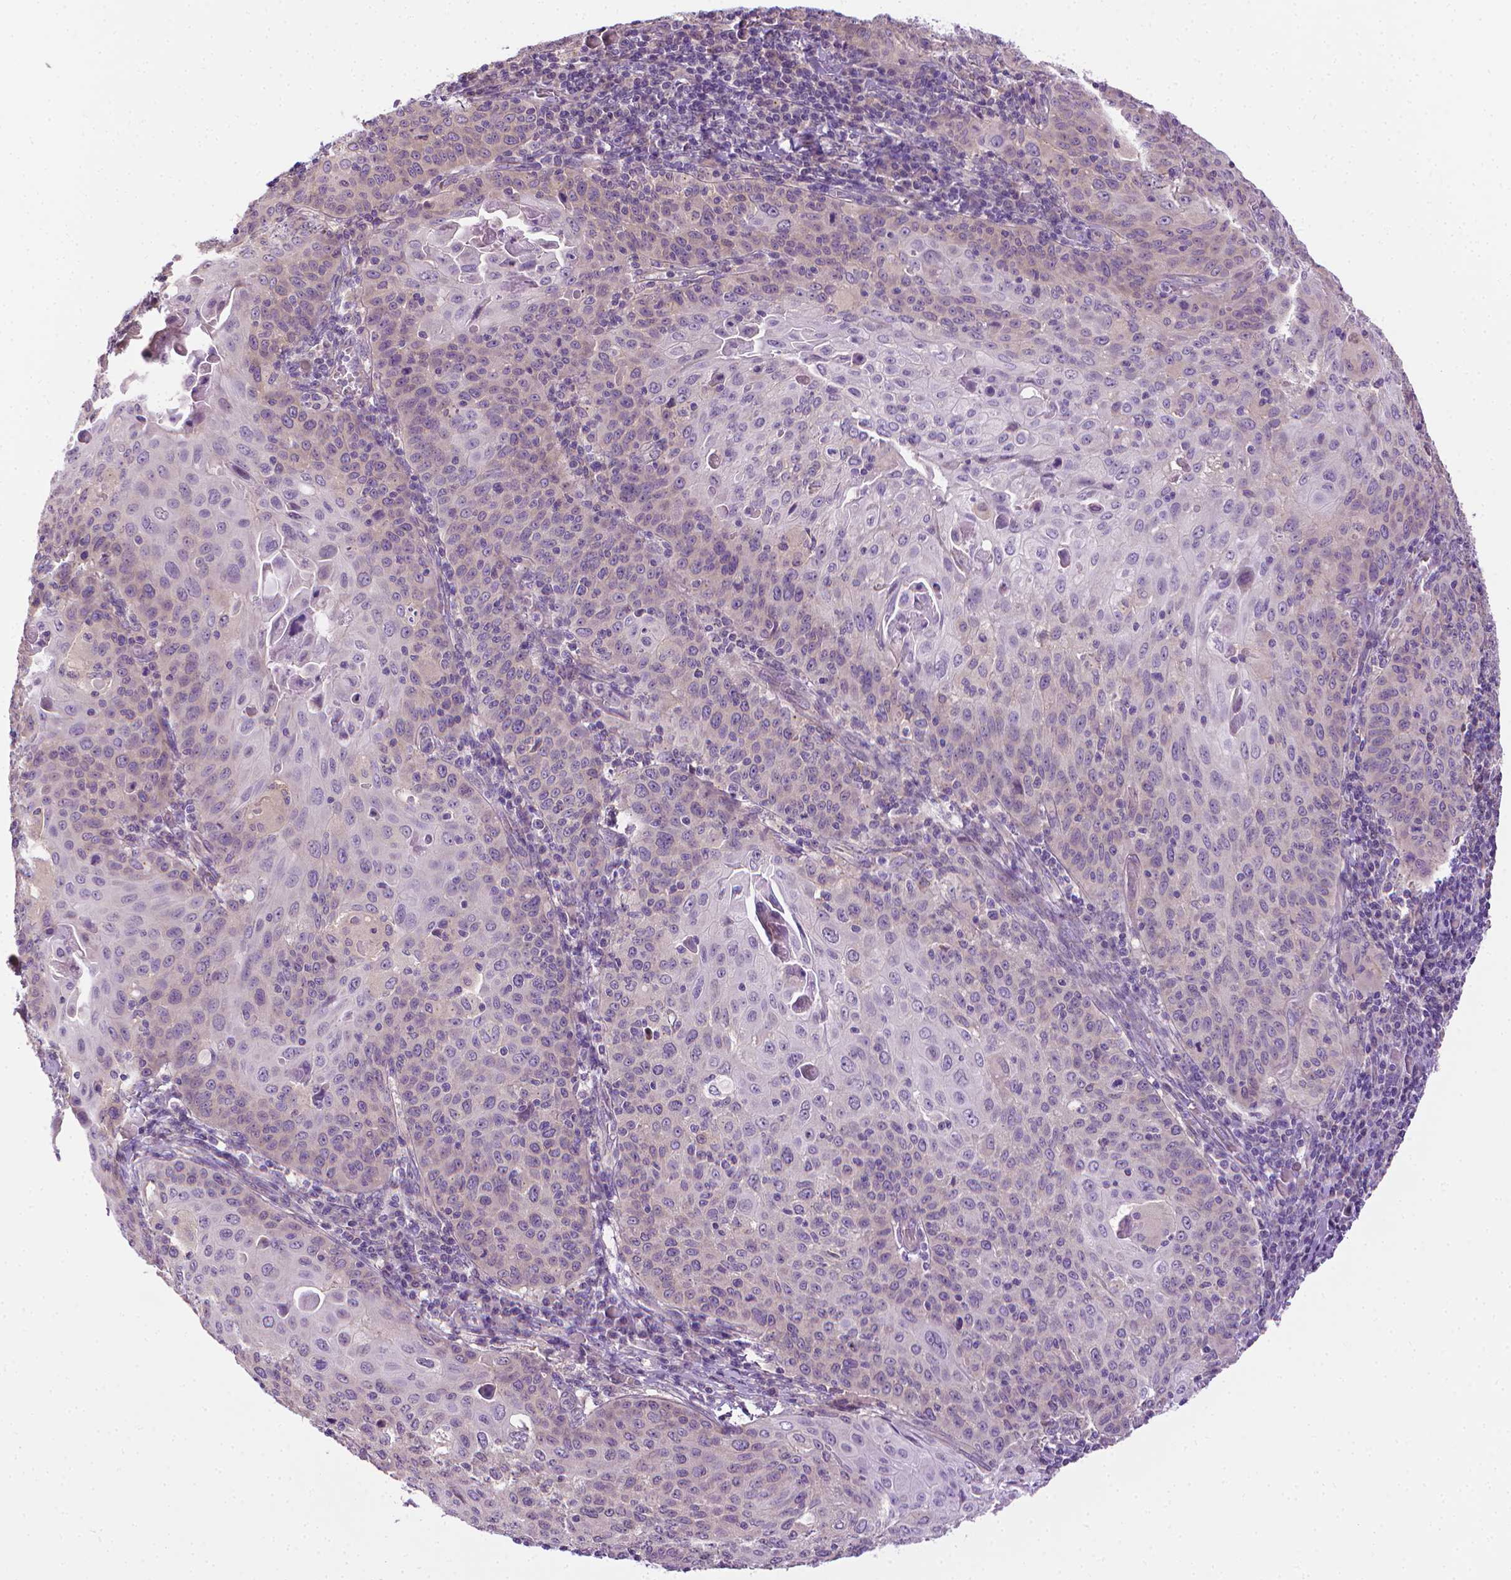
{"staining": {"intensity": "negative", "quantity": "none", "location": "none"}, "tissue": "cervical cancer", "cell_type": "Tumor cells", "image_type": "cancer", "snomed": [{"axis": "morphology", "description": "Squamous cell carcinoma, NOS"}, {"axis": "topography", "description": "Cervix"}], "caption": "The micrograph shows no significant positivity in tumor cells of cervical cancer. (Brightfield microscopy of DAB IHC at high magnification).", "gene": "MCOLN3", "patient": {"sex": "female", "age": 65}}